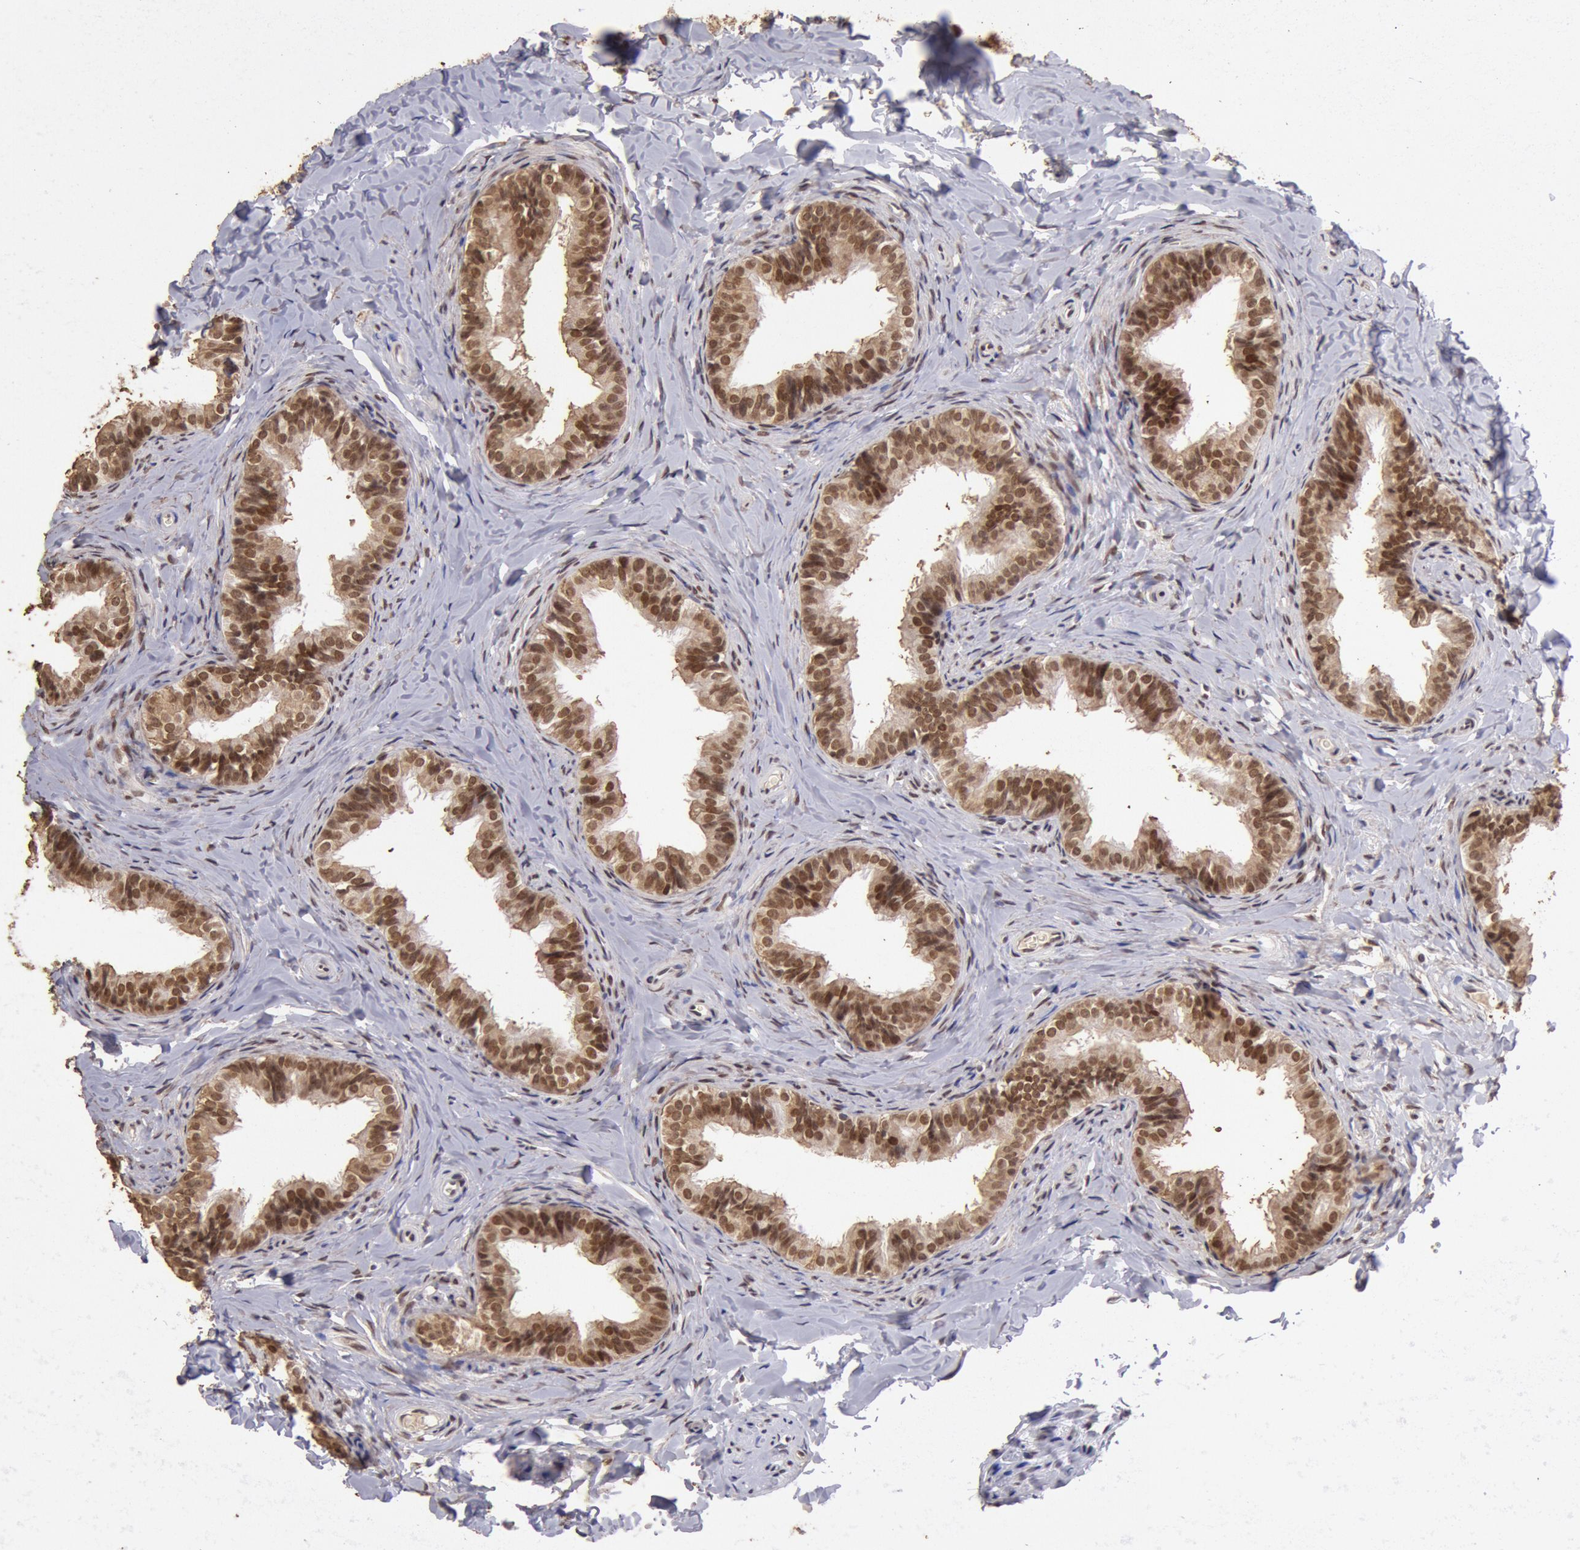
{"staining": {"intensity": "strong", "quantity": ">75%", "location": "nuclear"}, "tissue": "epididymis", "cell_type": "Glandular cells", "image_type": "normal", "snomed": [{"axis": "morphology", "description": "Normal tissue, NOS"}, {"axis": "topography", "description": "Epididymis"}], "caption": "Immunohistochemical staining of unremarkable epididymis exhibits strong nuclear protein positivity in about >75% of glandular cells.", "gene": "CDKN2B", "patient": {"sex": "male", "age": 26}}